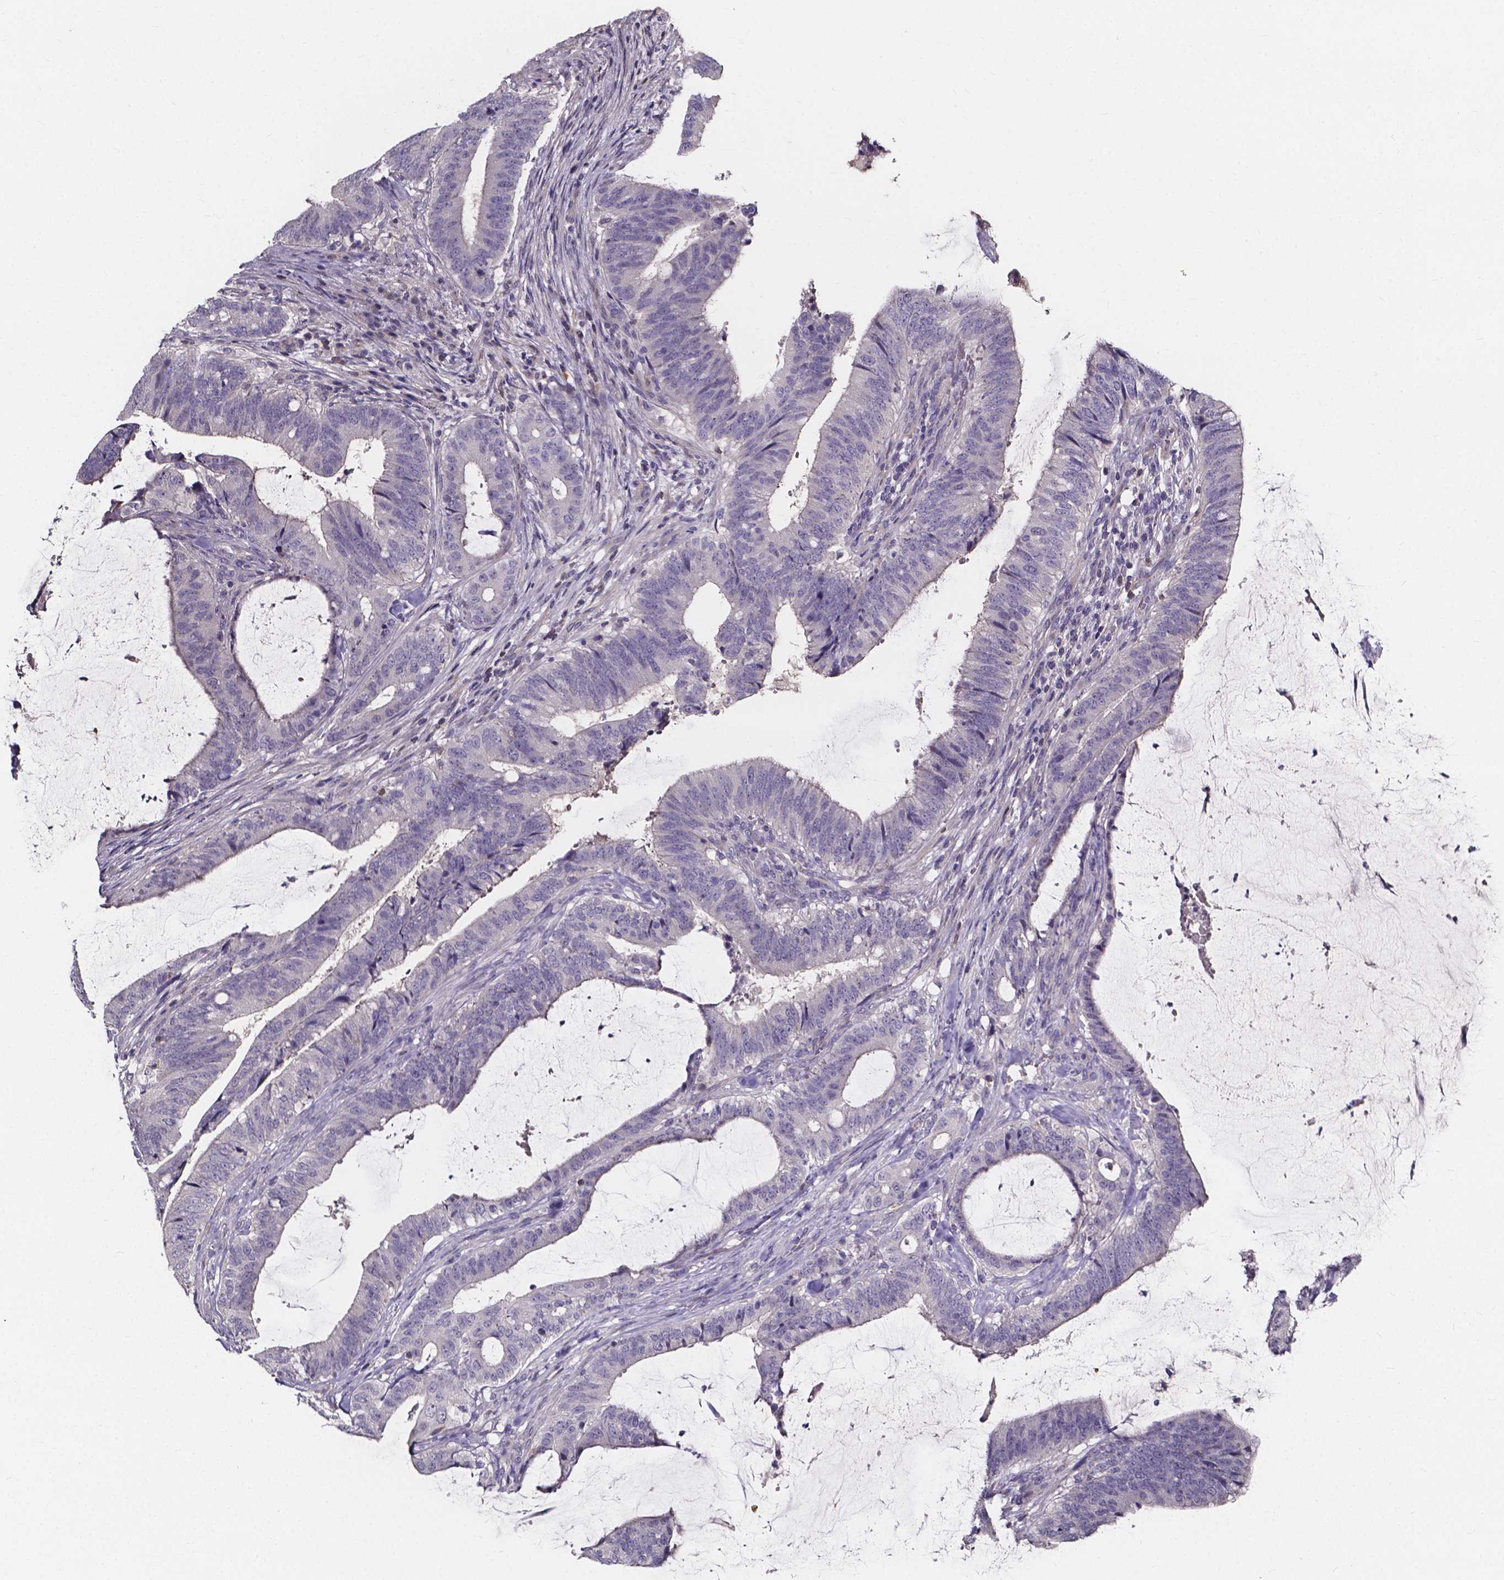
{"staining": {"intensity": "negative", "quantity": "none", "location": "none"}, "tissue": "colorectal cancer", "cell_type": "Tumor cells", "image_type": "cancer", "snomed": [{"axis": "morphology", "description": "Adenocarcinoma, NOS"}, {"axis": "topography", "description": "Colon"}], "caption": "Immunohistochemistry image of human colorectal cancer stained for a protein (brown), which displays no positivity in tumor cells. Nuclei are stained in blue.", "gene": "THEMIS", "patient": {"sex": "female", "age": 43}}